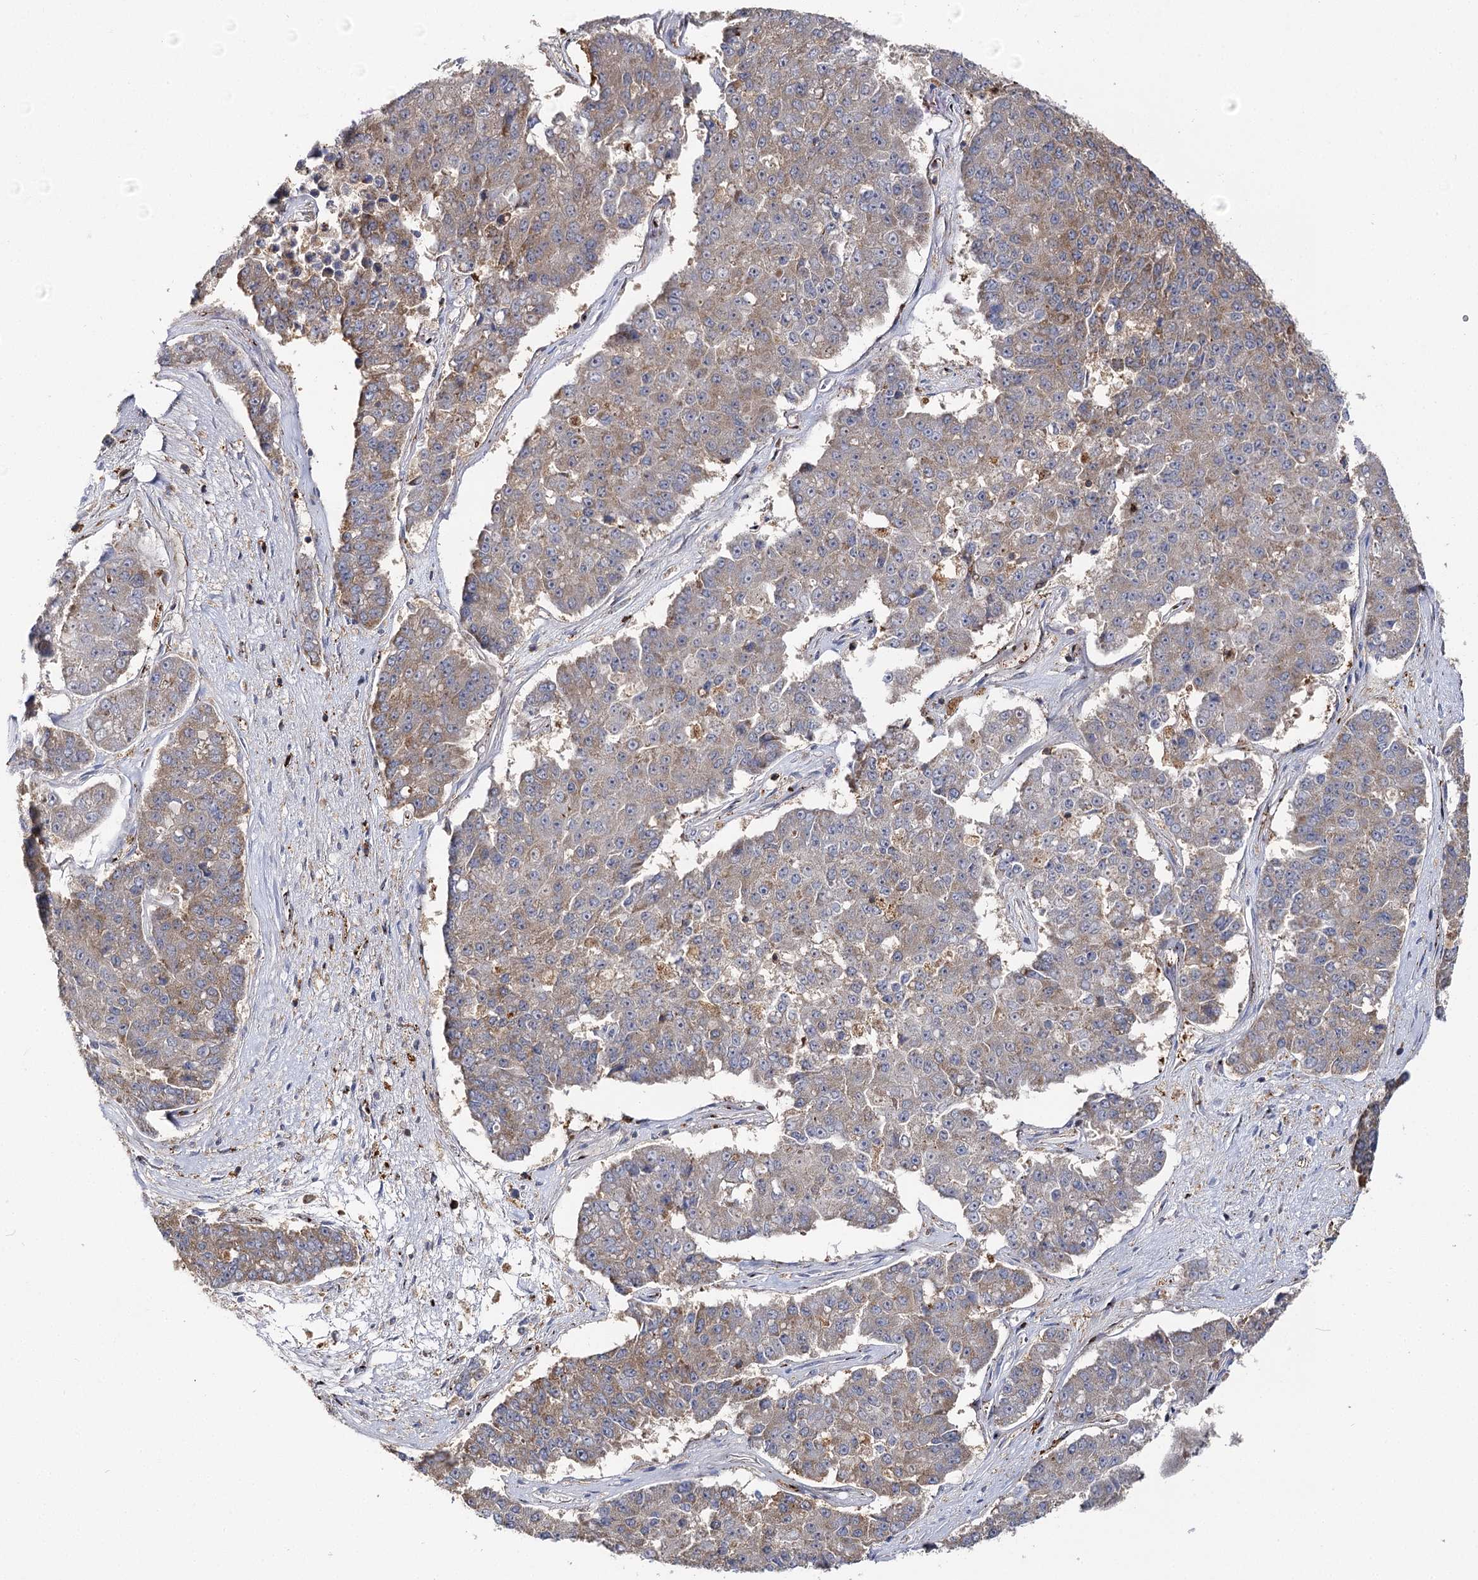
{"staining": {"intensity": "moderate", "quantity": "<25%", "location": "cytoplasmic/membranous"}, "tissue": "pancreatic cancer", "cell_type": "Tumor cells", "image_type": "cancer", "snomed": [{"axis": "morphology", "description": "Adenocarcinoma, NOS"}, {"axis": "topography", "description": "Pancreas"}], "caption": "This photomicrograph reveals IHC staining of human pancreatic cancer, with low moderate cytoplasmic/membranous staining in approximately <25% of tumor cells.", "gene": "SEC24B", "patient": {"sex": "male", "age": 50}}